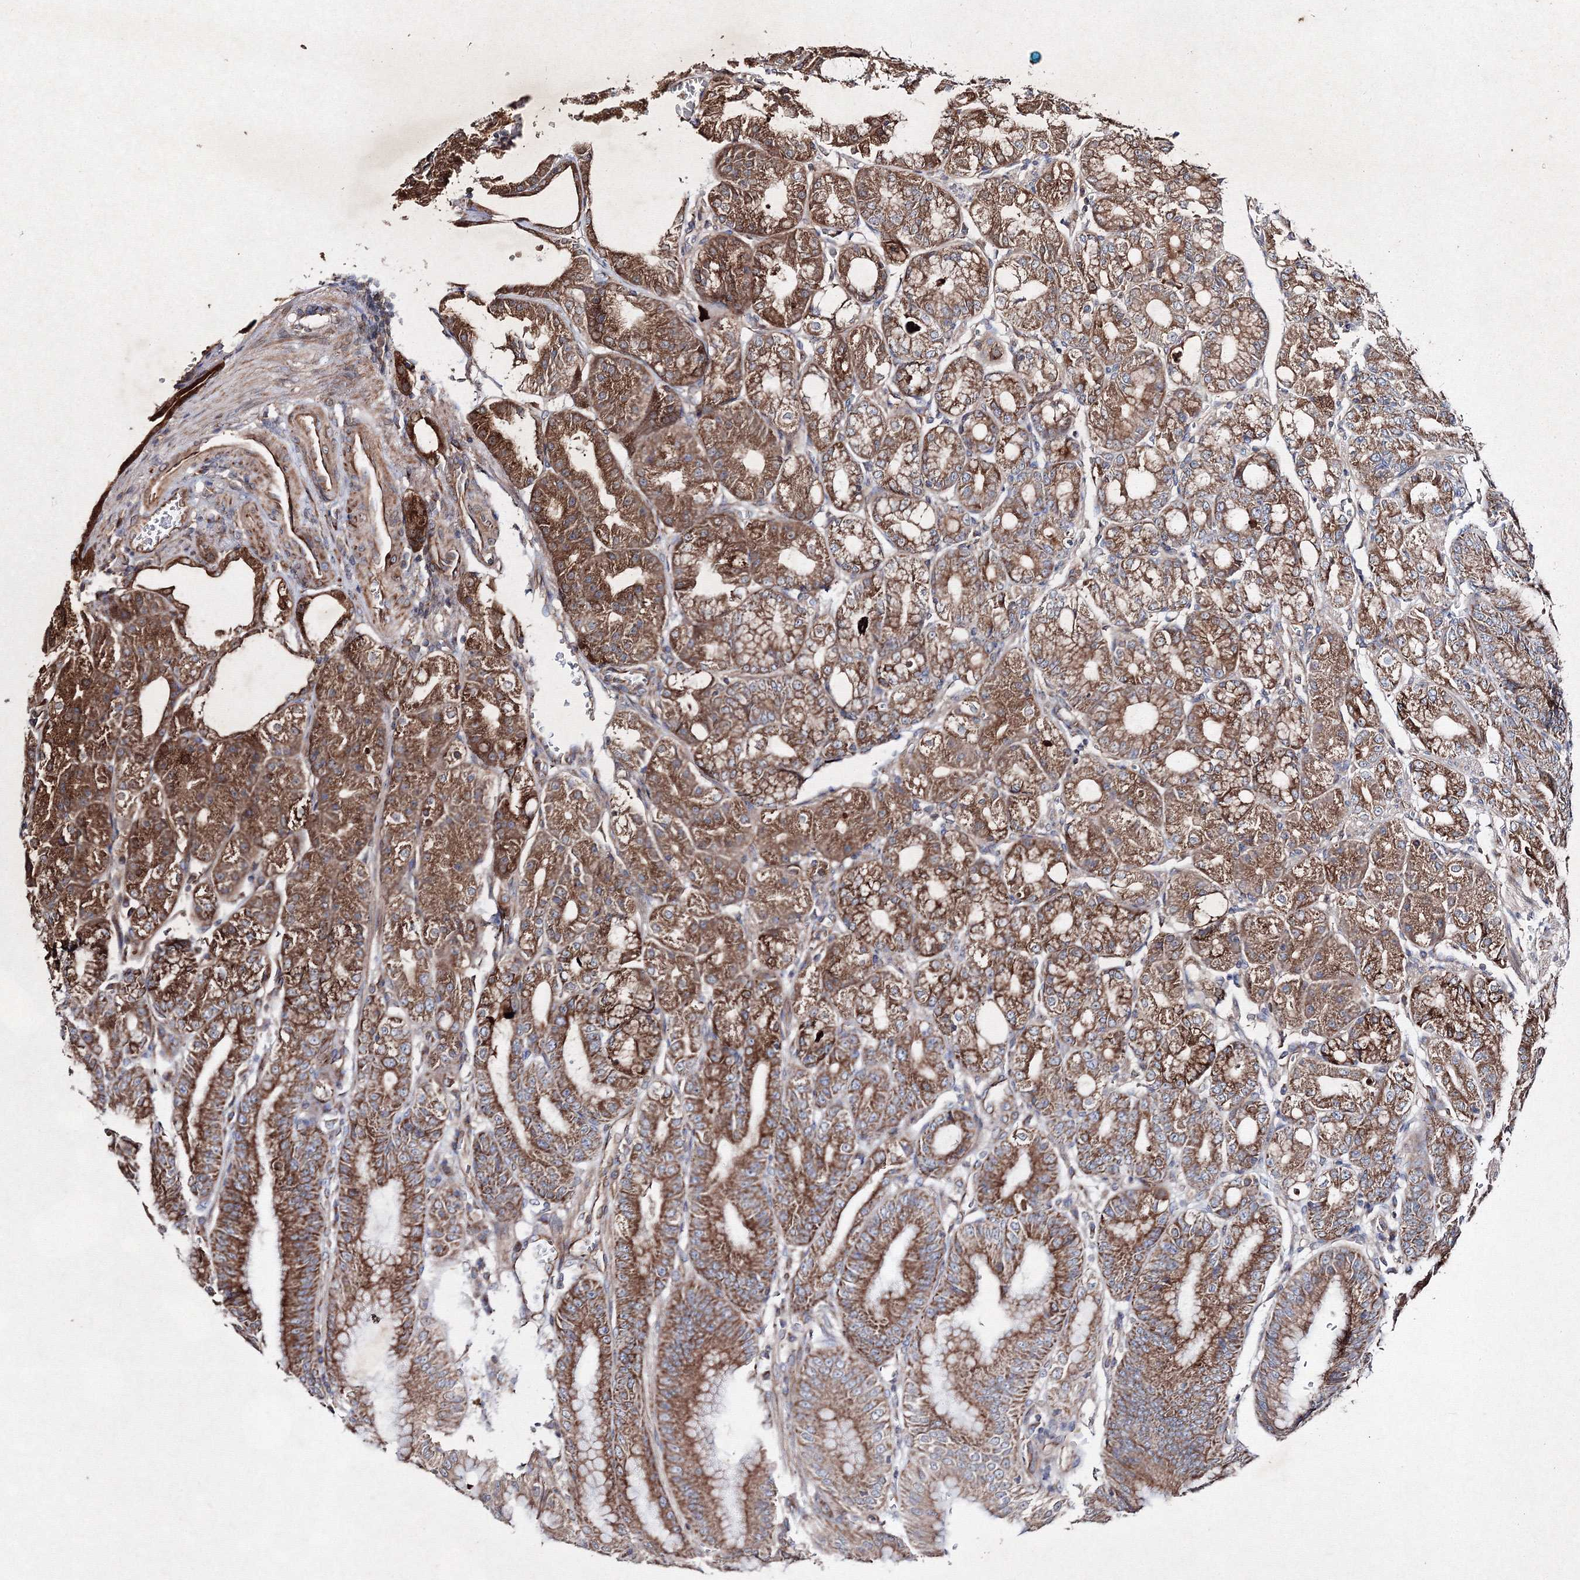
{"staining": {"intensity": "strong", "quantity": ">75%", "location": "cytoplasmic/membranous"}, "tissue": "stomach", "cell_type": "Glandular cells", "image_type": "normal", "snomed": [{"axis": "morphology", "description": "Normal tissue, NOS"}, {"axis": "topography", "description": "Stomach, lower"}], "caption": "A high-resolution histopathology image shows immunohistochemistry (IHC) staining of normal stomach, which demonstrates strong cytoplasmic/membranous staining in about >75% of glandular cells.", "gene": "GFM1", "patient": {"sex": "male", "age": 71}}